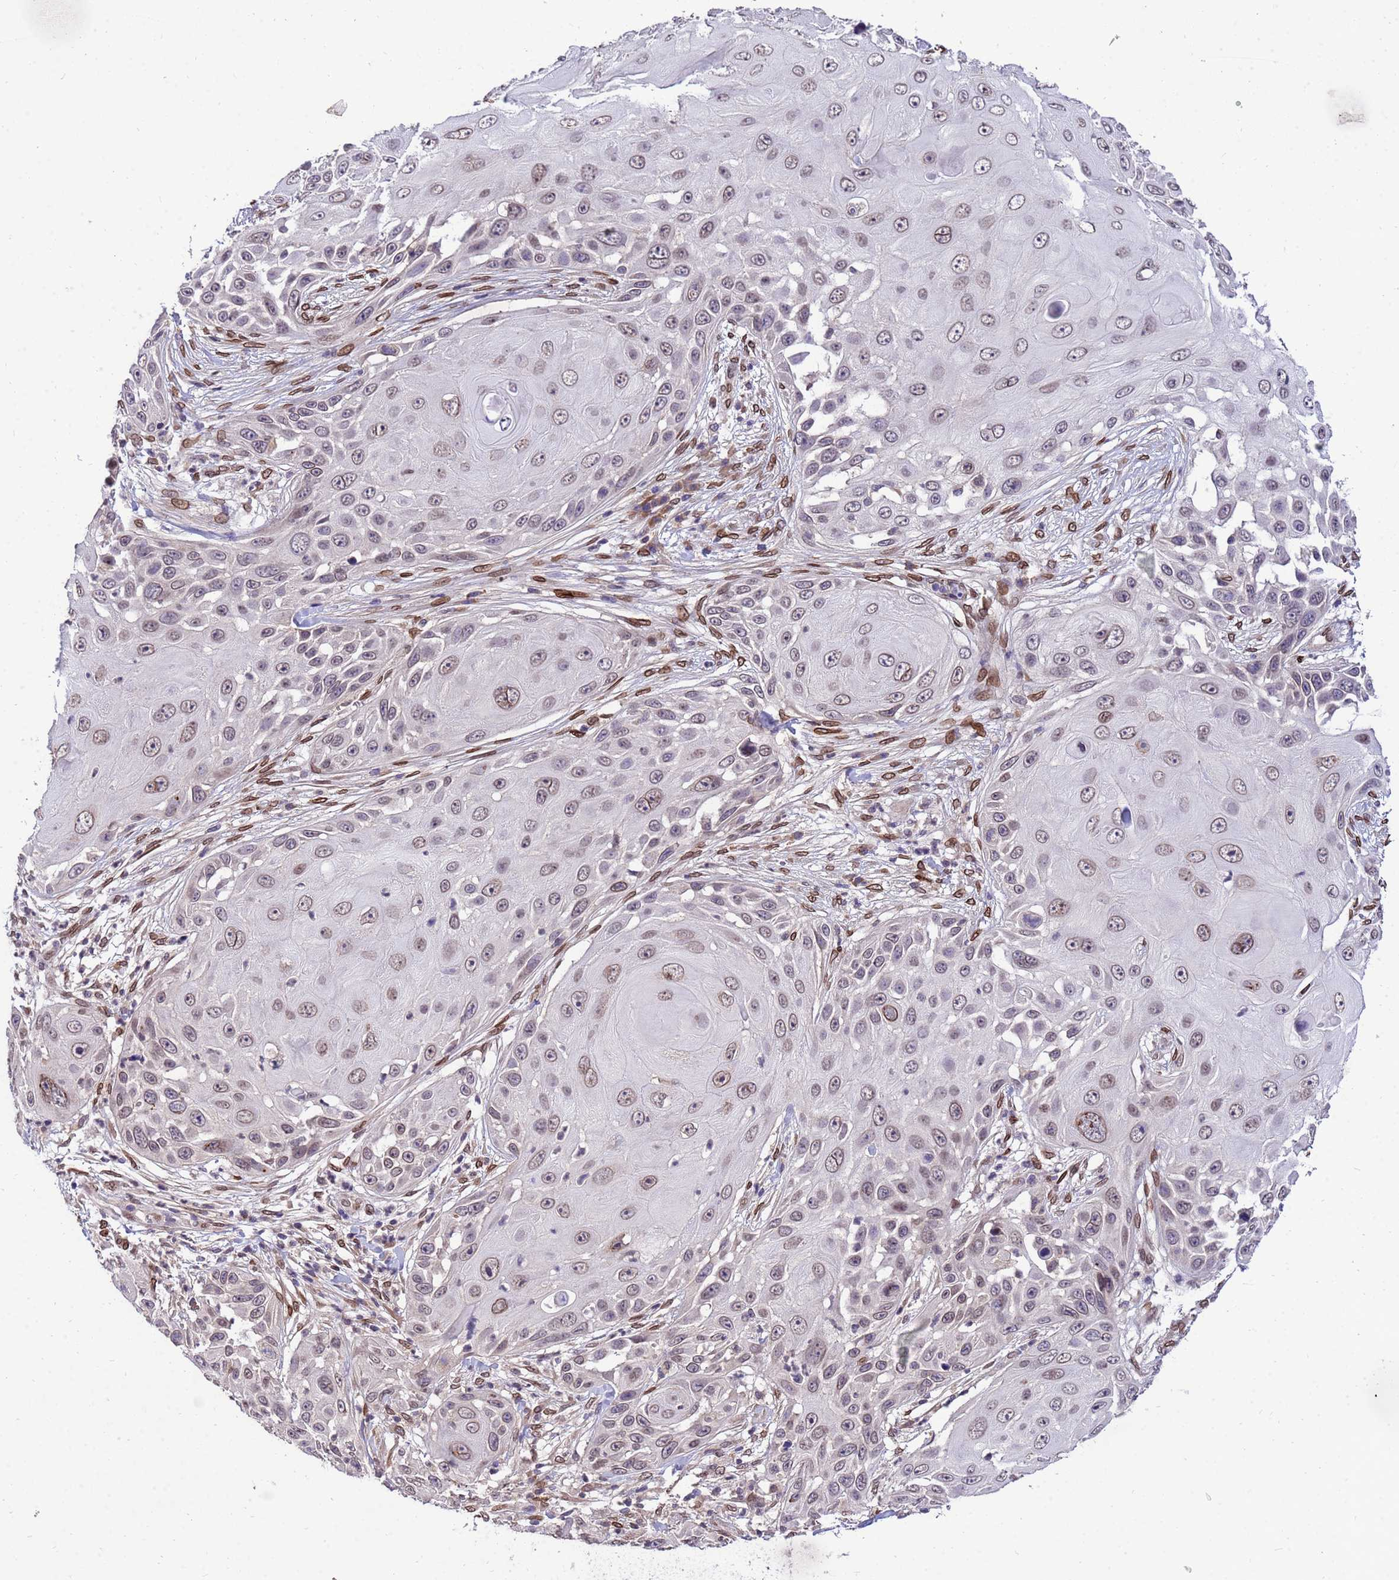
{"staining": {"intensity": "weak", "quantity": ">75%", "location": "cytoplasmic/membranous,nuclear"}, "tissue": "skin cancer", "cell_type": "Tumor cells", "image_type": "cancer", "snomed": [{"axis": "morphology", "description": "Squamous cell carcinoma, NOS"}, {"axis": "topography", "description": "Skin"}], "caption": "Skin cancer (squamous cell carcinoma) stained for a protein (brown) exhibits weak cytoplasmic/membranous and nuclear positive staining in about >75% of tumor cells.", "gene": "GPR135", "patient": {"sex": "female", "age": 44}}